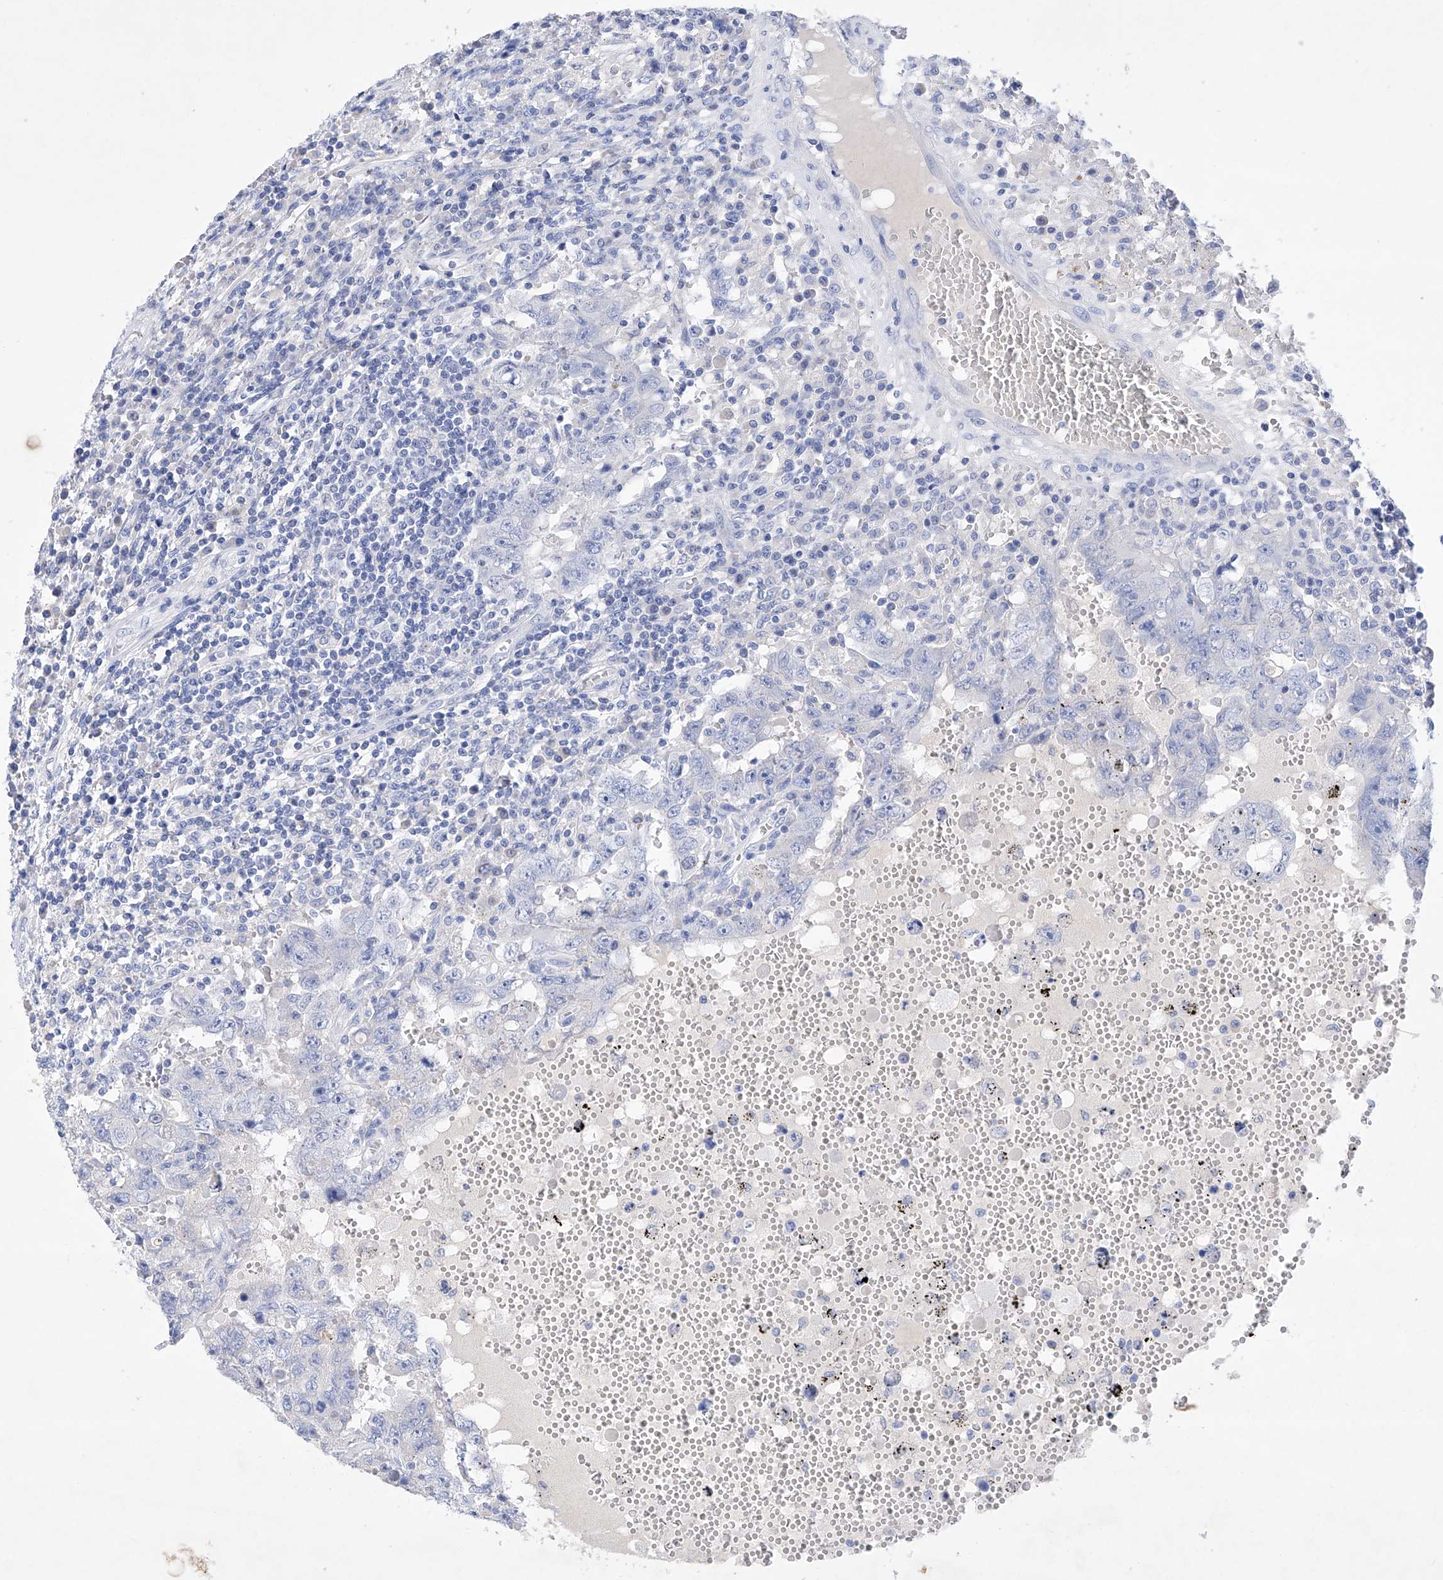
{"staining": {"intensity": "negative", "quantity": "none", "location": "none"}, "tissue": "testis cancer", "cell_type": "Tumor cells", "image_type": "cancer", "snomed": [{"axis": "morphology", "description": "Carcinoma, Embryonal, NOS"}, {"axis": "topography", "description": "Testis"}], "caption": "Histopathology image shows no protein expression in tumor cells of testis embryonal carcinoma tissue.", "gene": "LURAP1", "patient": {"sex": "male", "age": 26}}